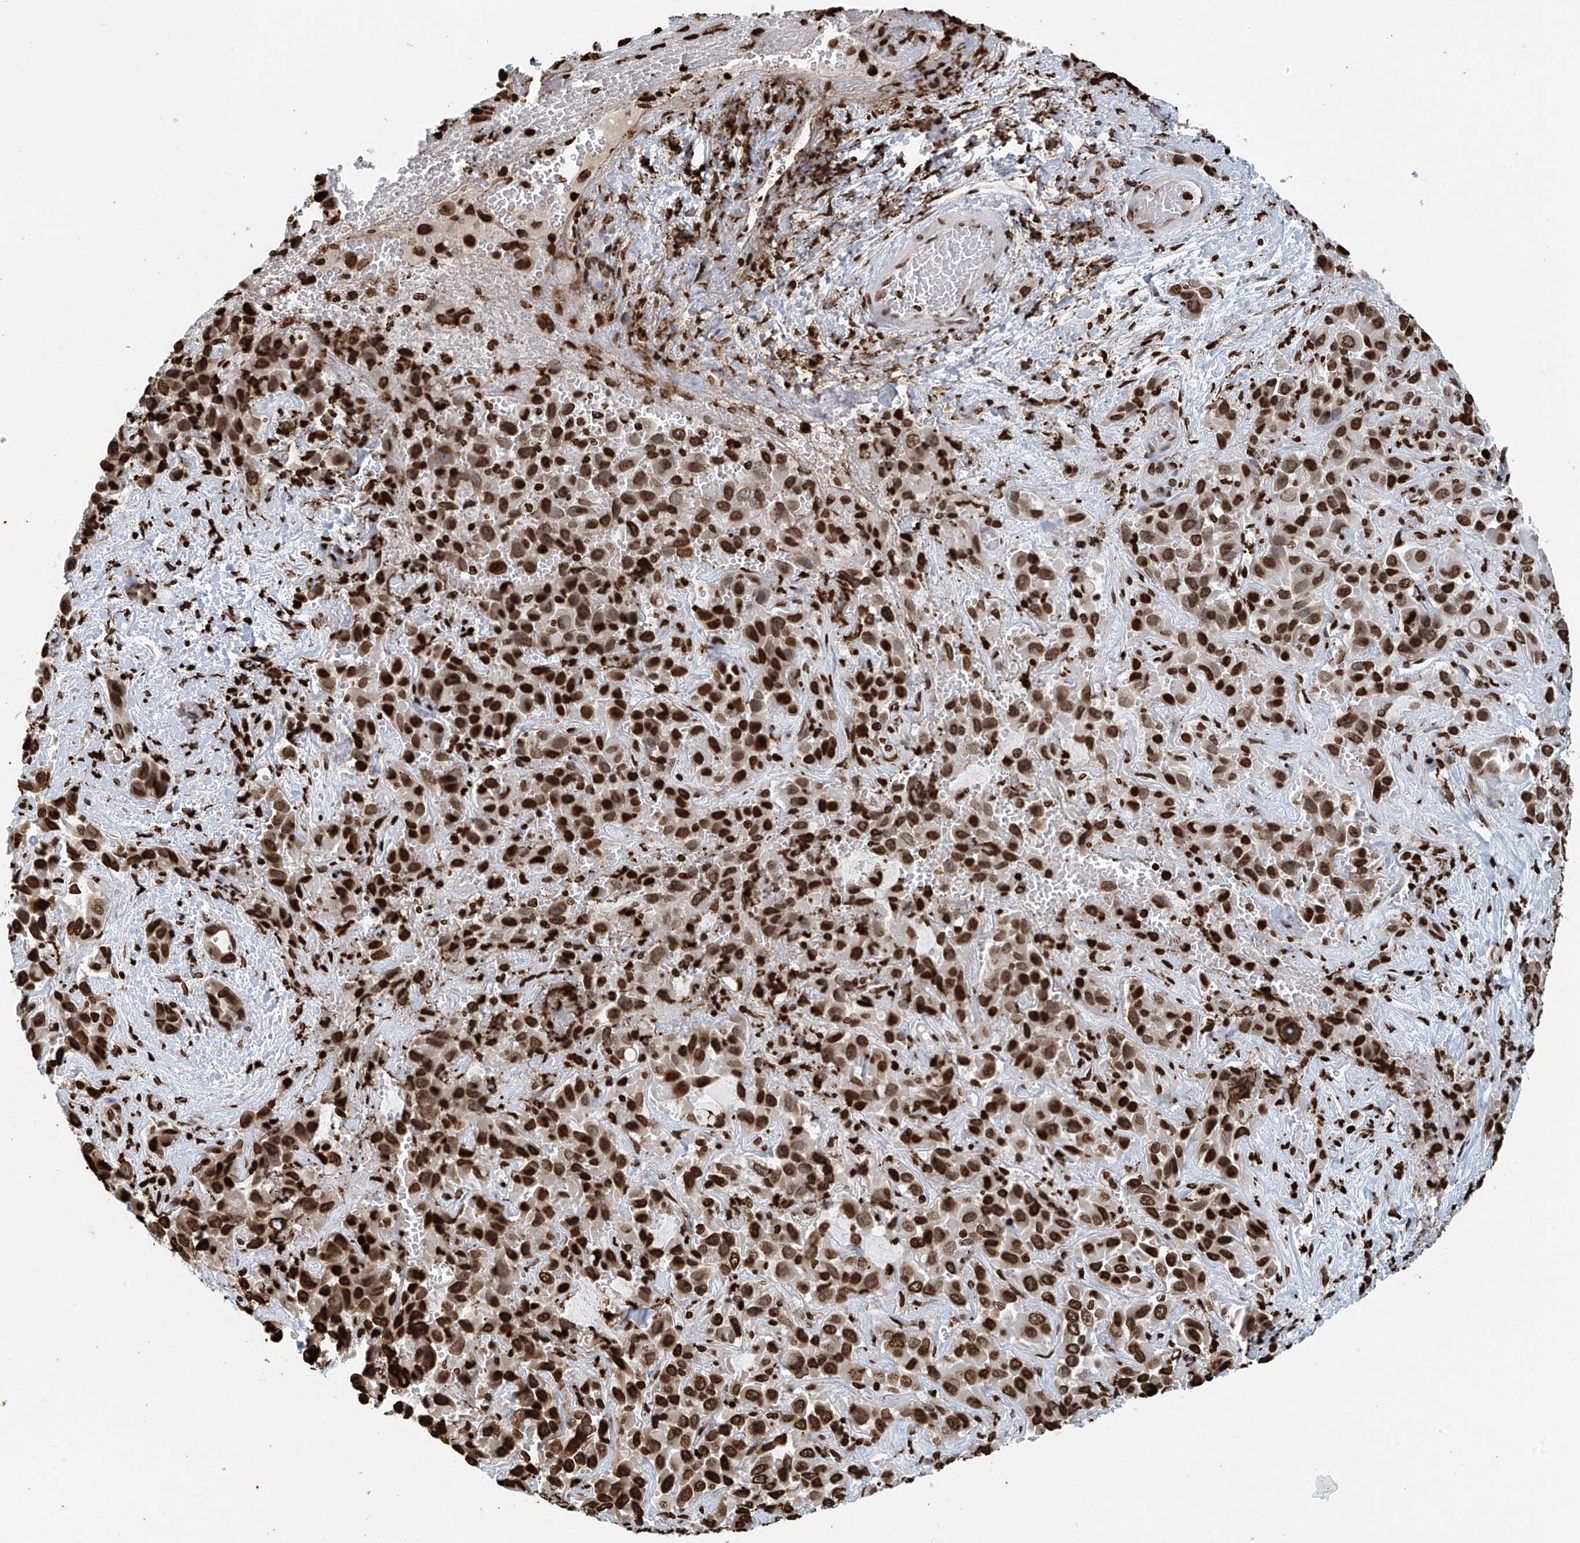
{"staining": {"intensity": "strong", "quantity": ">75%", "location": "nuclear"}, "tissue": "liver cancer", "cell_type": "Tumor cells", "image_type": "cancer", "snomed": [{"axis": "morphology", "description": "Cholangiocarcinoma"}, {"axis": "topography", "description": "Liver"}], "caption": "An image of liver cancer (cholangiocarcinoma) stained for a protein exhibits strong nuclear brown staining in tumor cells.", "gene": "DPPA2", "patient": {"sex": "female", "age": 52}}